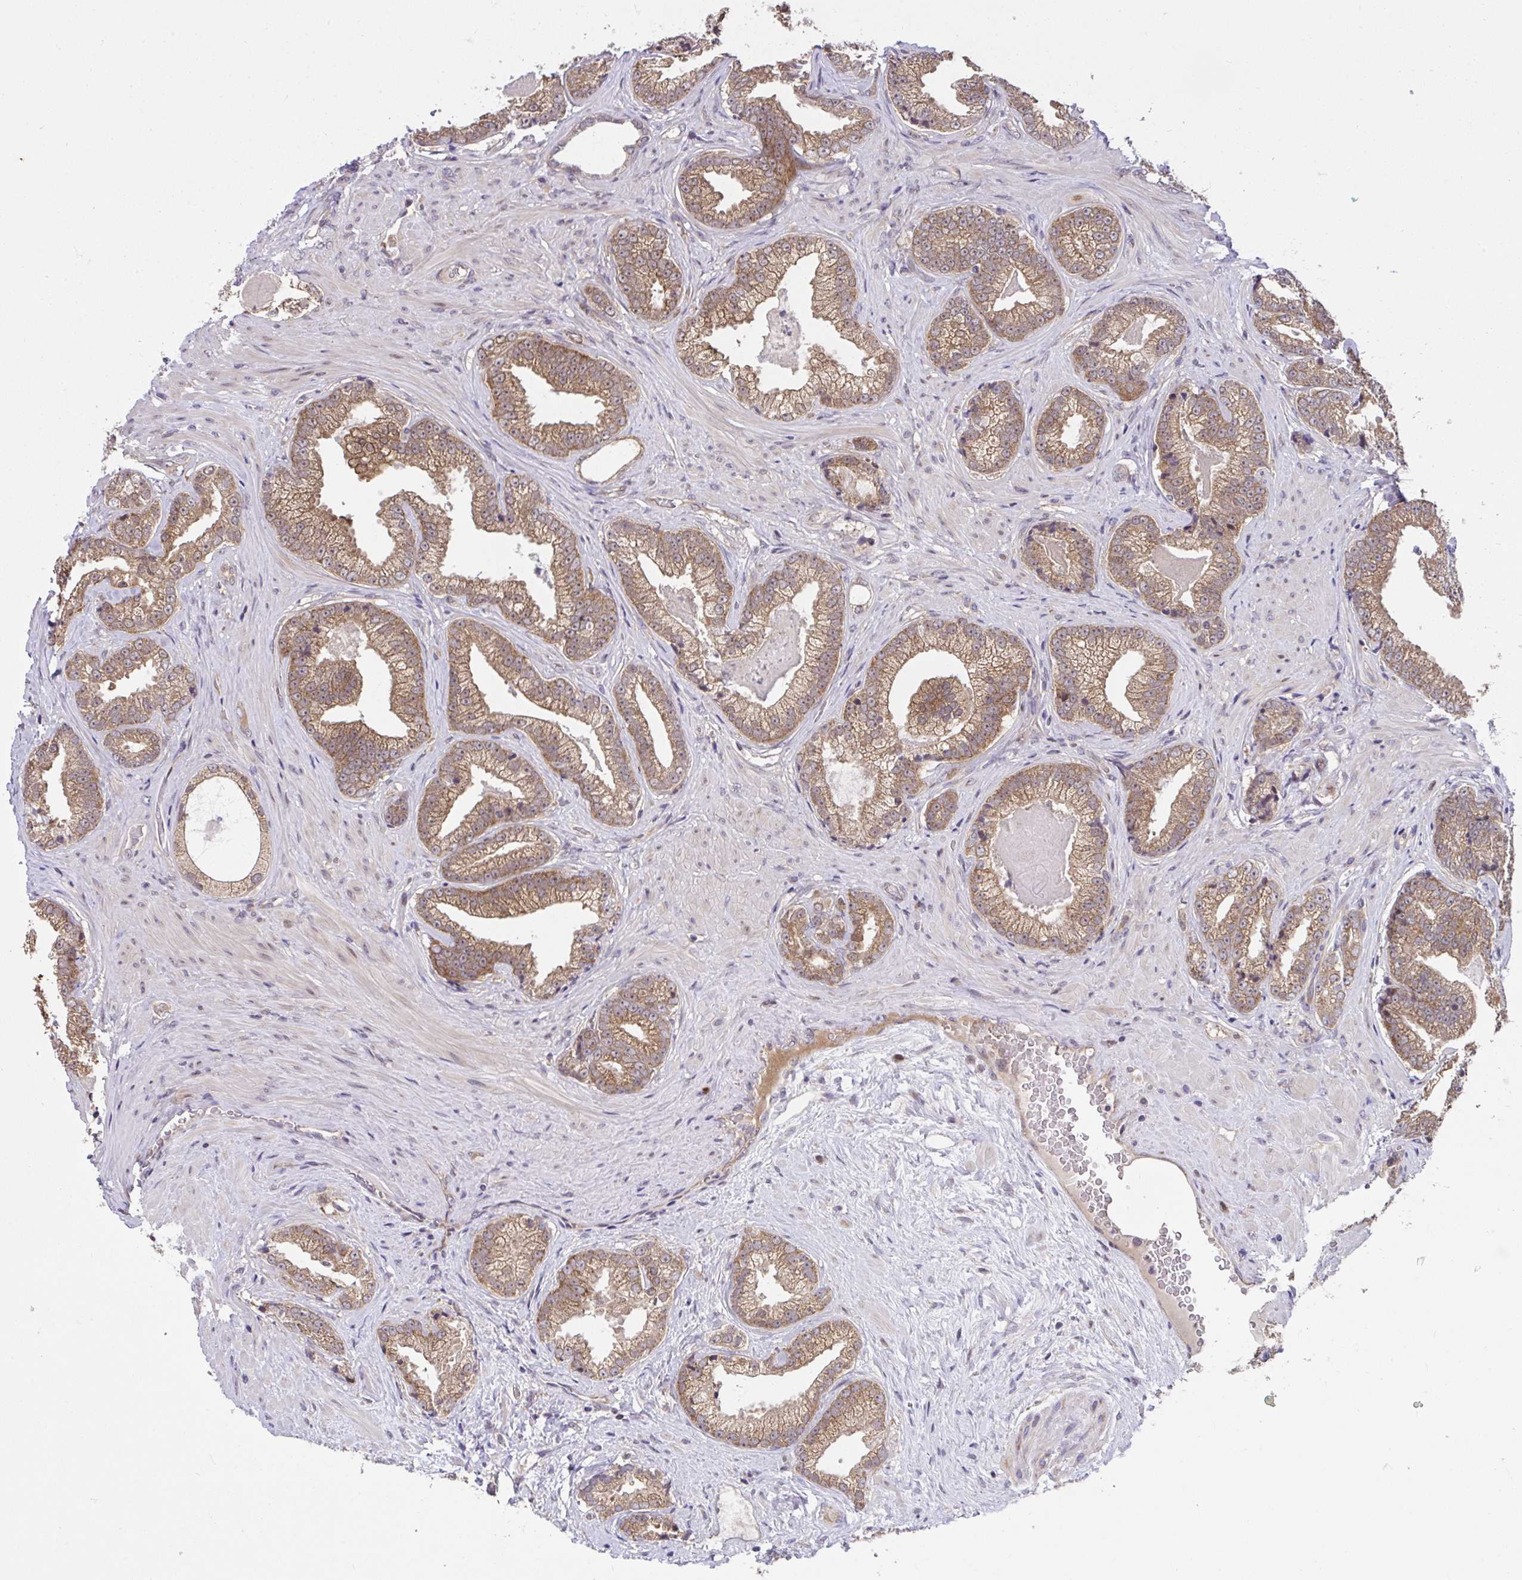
{"staining": {"intensity": "moderate", "quantity": ">75%", "location": "cytoplasmic/membranous"}, "tissue": "prostate cancer", "cell_type": "Tumor cells", "image_type": "cancer", "snomed": [{"axis": "morphology", "description": "Adenocarcinoma, Low grade"}, {"axis": "topography", "description": "Prostate"}], "caption": "A brown stain highlights moderate cytoplasmic/membranous positivity of a protein in prostate cancer (adenocarcinoma (low-grade)) tumor cells. (DAB IHC, brown staining for protein, blue staining for nuclei).", "gene": "RDH14", "patient": {"sex": "male", "age": 61}}